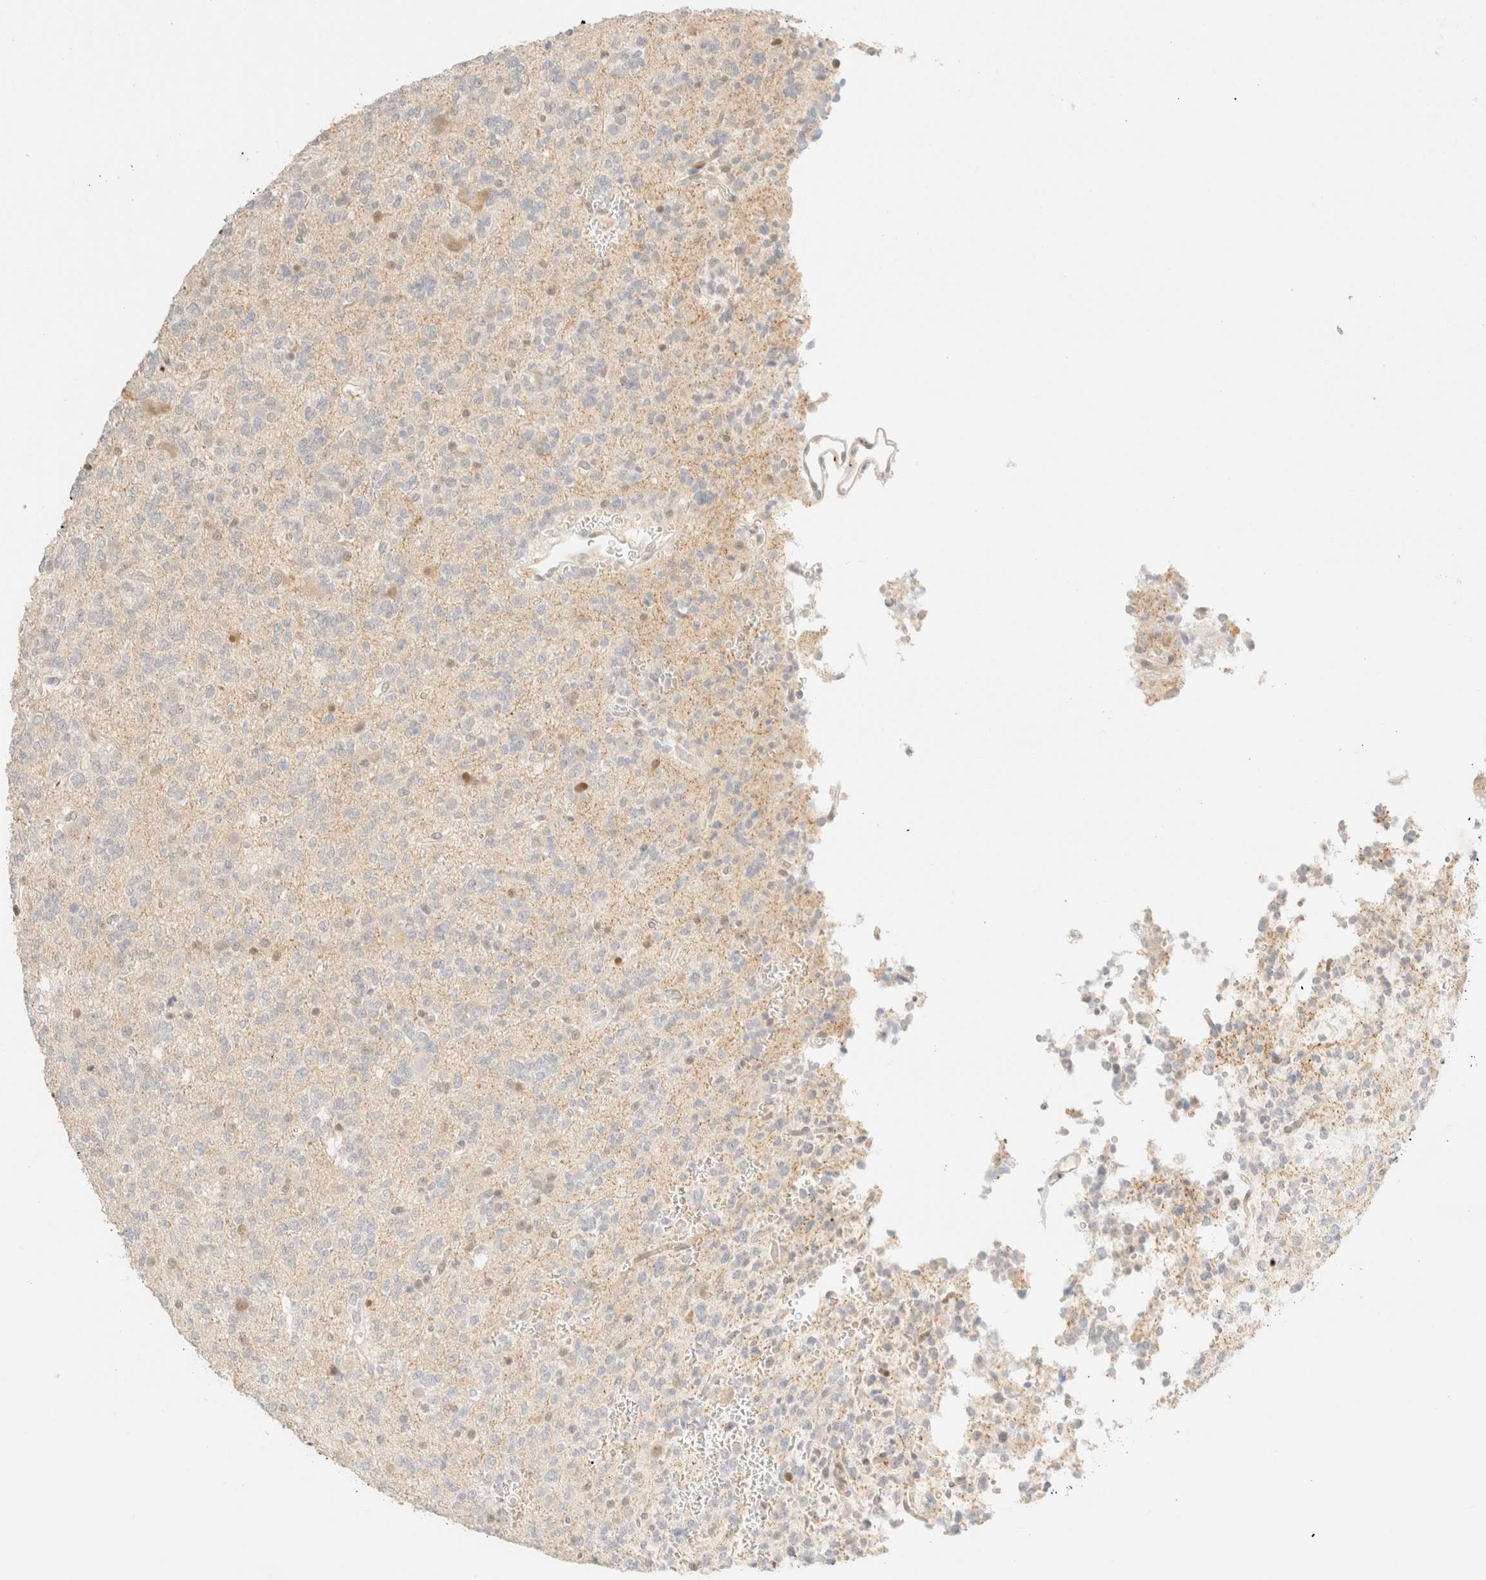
{"staining": {"intensity": "negative", "quantity": "none", "location": "none"}, "tissue": "glioma", "cell_type": "Tumor cells", "image_type": "cancer", "snomed": [{"axis": "morphology", "description": "Glioma, malignant, Low grade"}, {"axis": "topography", "description": "Brain"}], "caption": "Protein analysis of glioma demonstrates no significant expression in tumor cells.", "gene": "TSR1", "patient": {"sex": "male", "age": 38}}